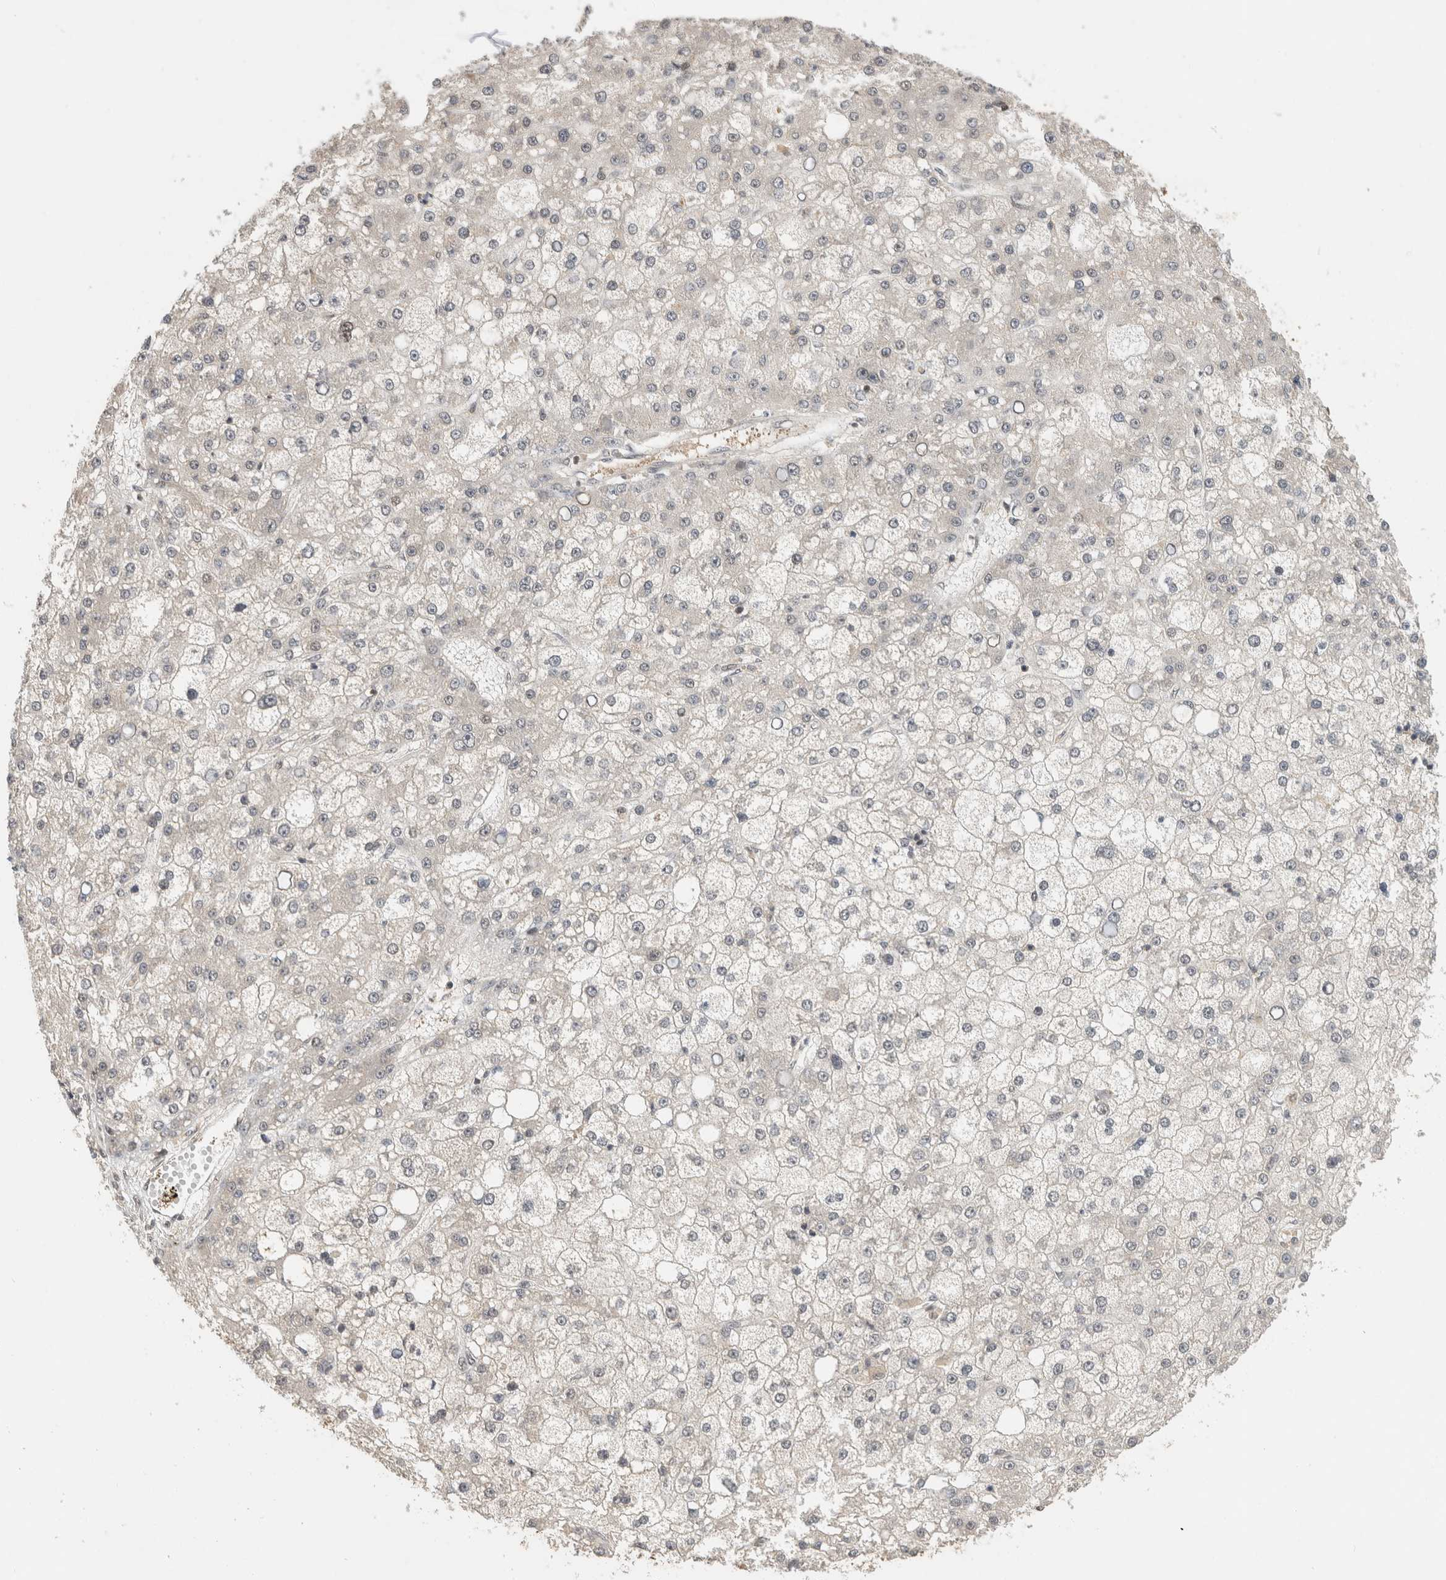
{"staining": {"intensity": "negative", "quantity": "none", "location": "none"}, "tissue": "liver cancer", "cell_type": "Tumor cells", "image_type": "cancer", "snomed": [{"axis": "morphology", "description": "Carcinoma, Hepatocellular, NOS"}, {"axis": "topography", "description": "Liver"}], "caption": "Tumor cells show no significant positivity in hepatocellular carcinoma (liver).", "gene": "SNRNP40", "patient": {"sex": "male", "age": 67}}